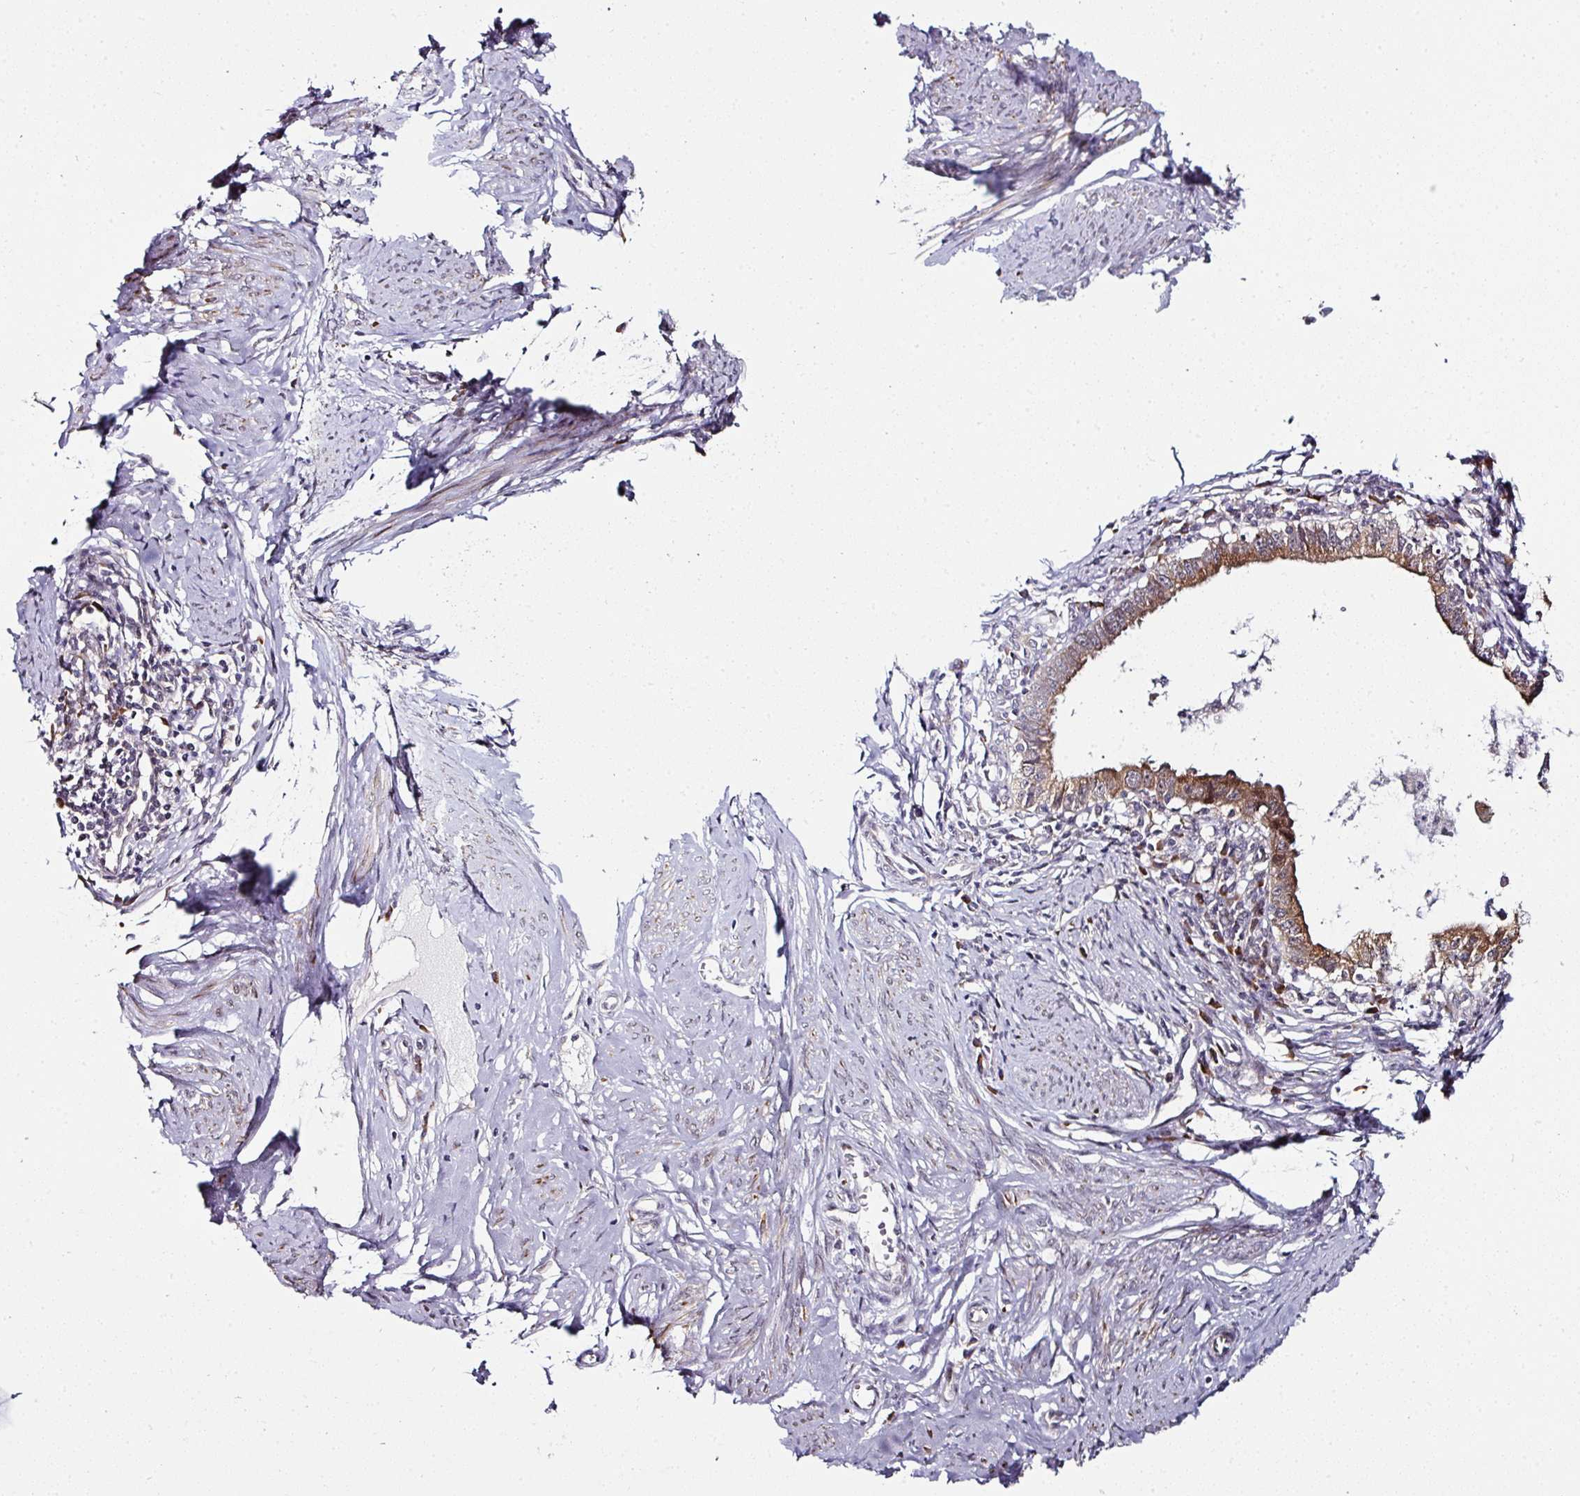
{"staining": {"intensity": "moderate", "quantity": "25%-75%", "location": "cytoplasmic/membranous"}, "tissue": "cervical cancer", "cell_type": "Tumor cells", "image_type": "cancer", "snomed": [{"axis": "morphology", "description": "Adenocarcinoma, NOS"}, {"axis": "topography", "description": "Cervix"}], "caption": "Protein expression analysis of human cervical cancer reveals moderate cytoplasmic/membranous expression in about 25%-75% of tumor cells.", "gene": "APOLD1", "patient": {"sex": "female", "age": 36}}